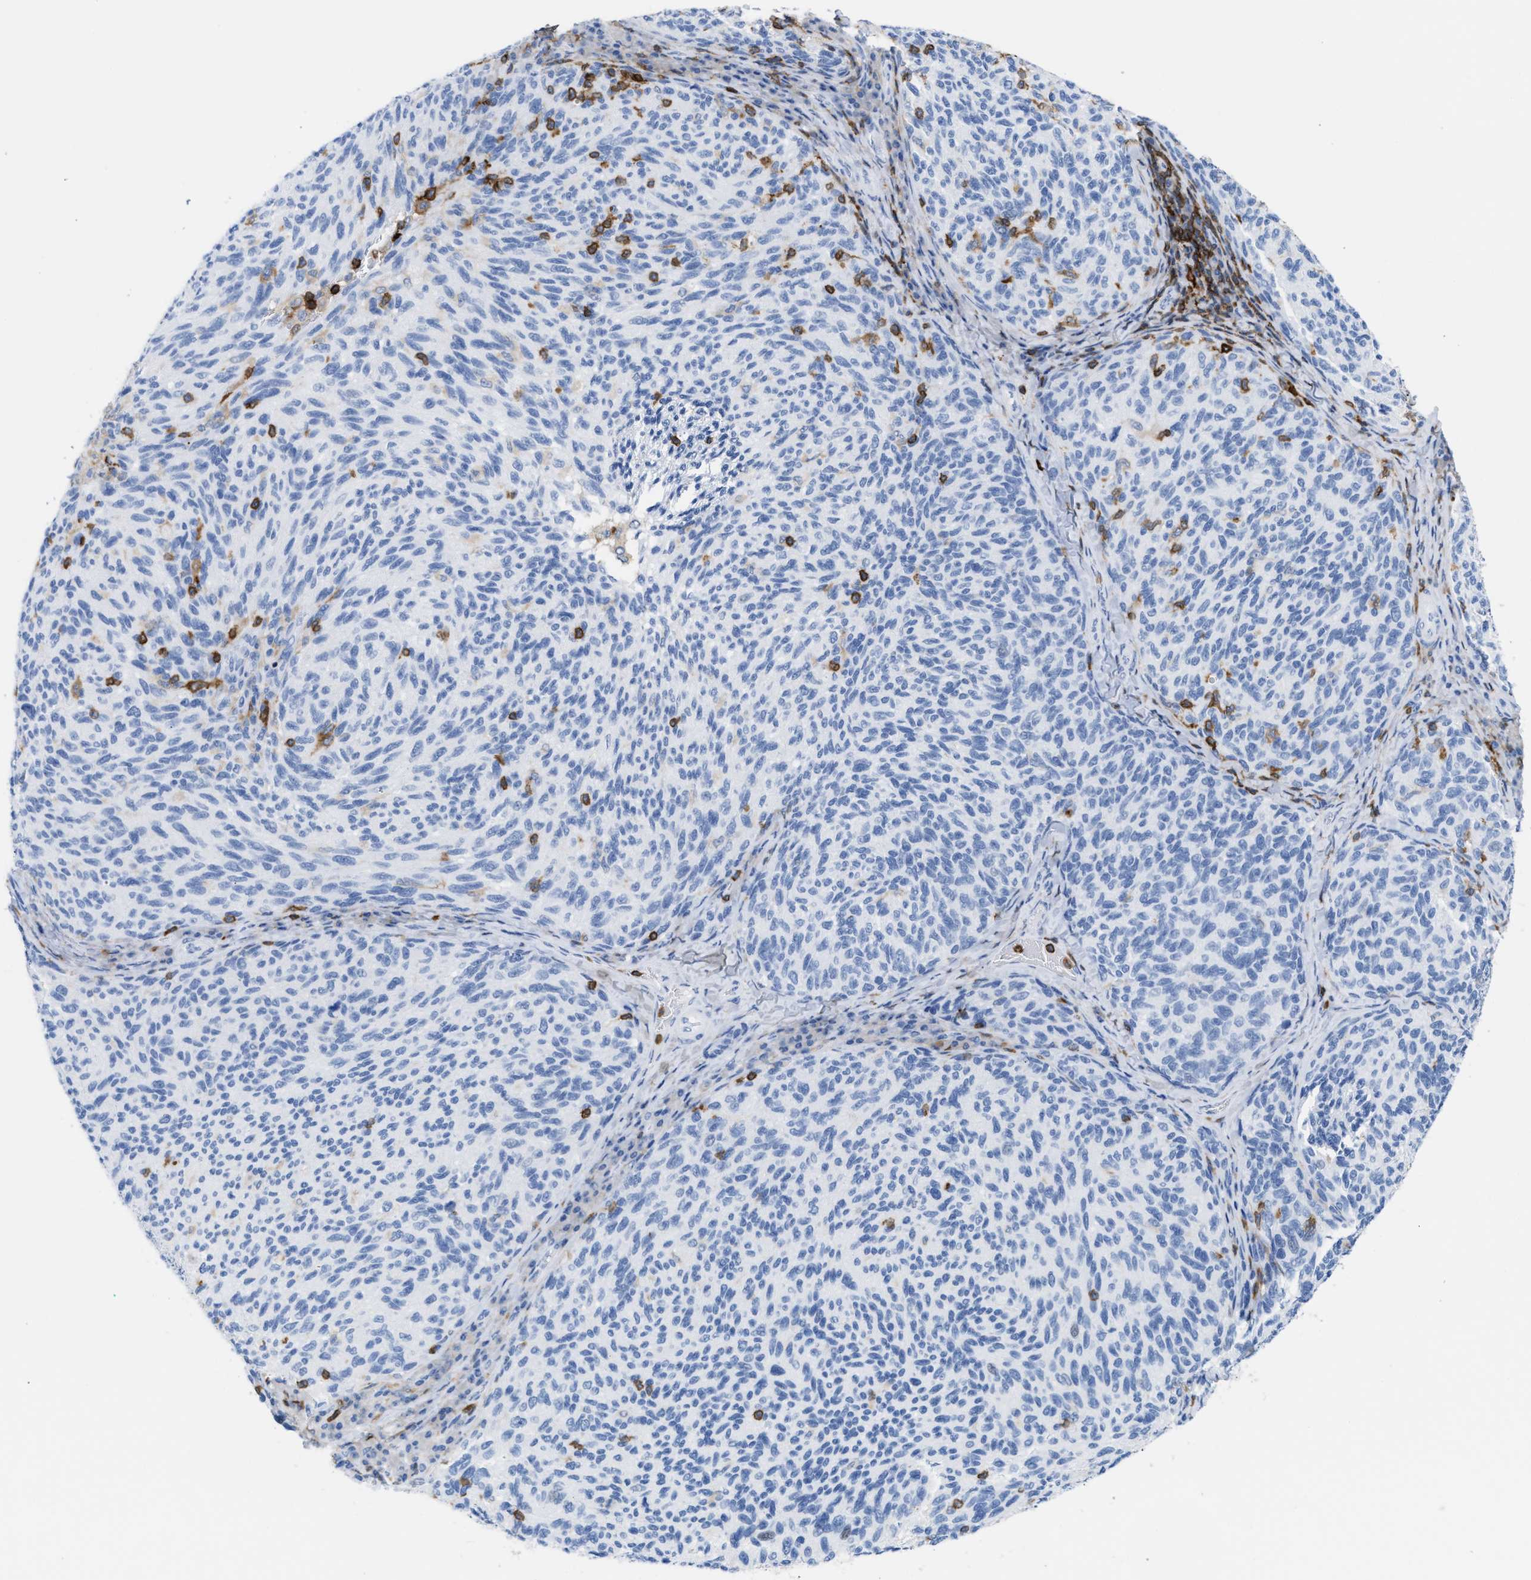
{"staining": {"intensity": "negative", "quantity": "none", "location": "none"}, "tissue": "melanoma", "cell_type": "Tumor cells", "image_type": "cancer", "snomed": [{"axis": "morphology", "description": "Malignant melanoma, NOS"}, {"axis": "topography", "description": "Skin"}], "caption": "A micrograph of human malignant melanoma is negative for staining in tumor cells.", "gene": "LCP1", "patient": {"sex": "female", "age": 73}}